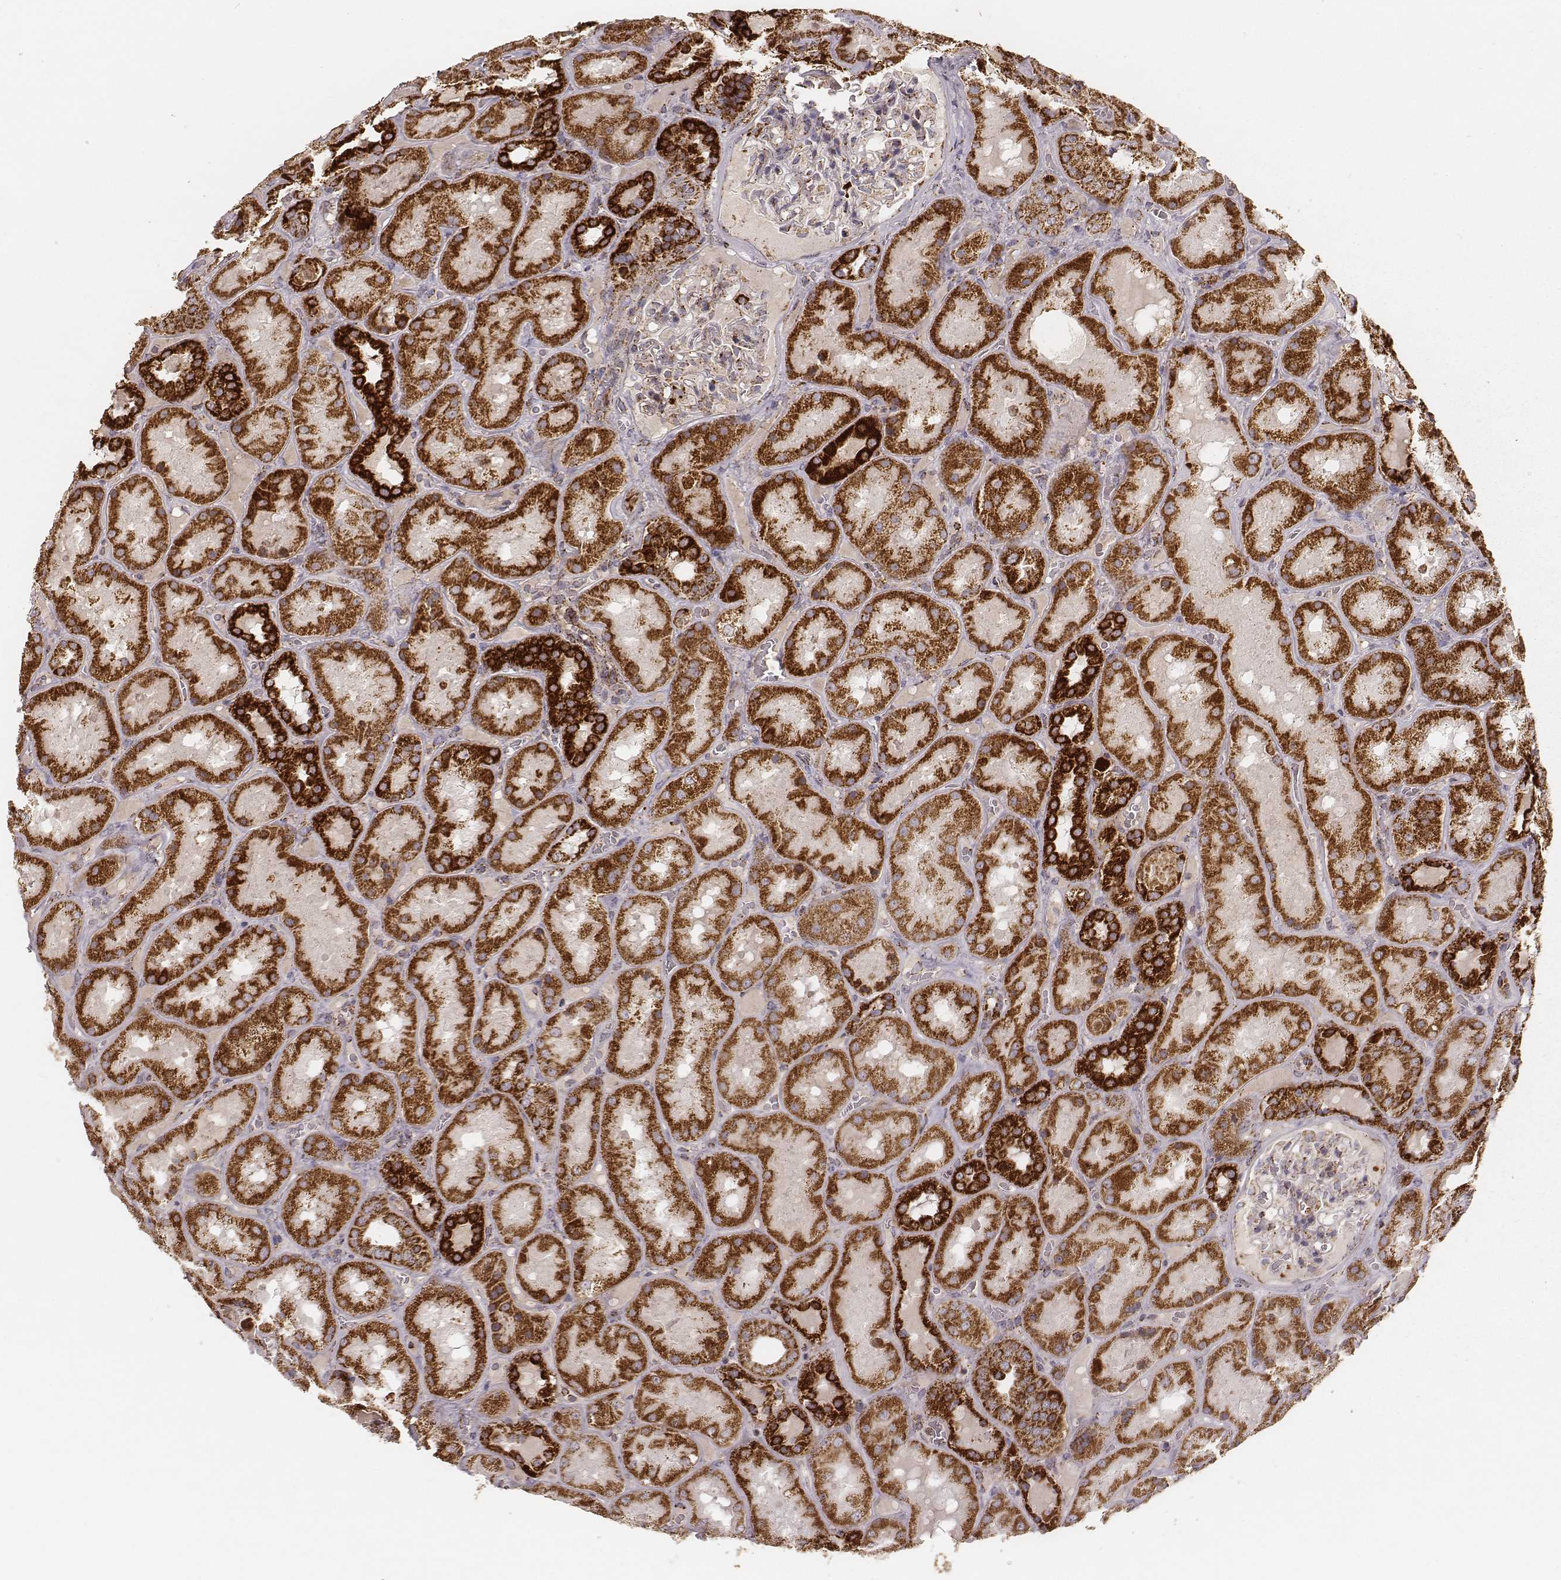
{"staining": {"intensity": "strong", "quantity": ">75%", "location": "cytoplasmic/membranous"}, "tissue": "kidney", "cell_type": "Cells in glomeruli", "image_type": "normal", "snomed": [{"axis": "morphology", "description": "Normal tissue, NOS"}, {"axis": "topography", "description": "Kidney"}], "caption": "An image showing strong cytoplasmic/membranous expression in approximately >75% of cells in glomeruli in normal kidney, as visualized by brown immunohistochemical staining.", "gene": "CS", "patient": {"sex": "male", "age": 73}}